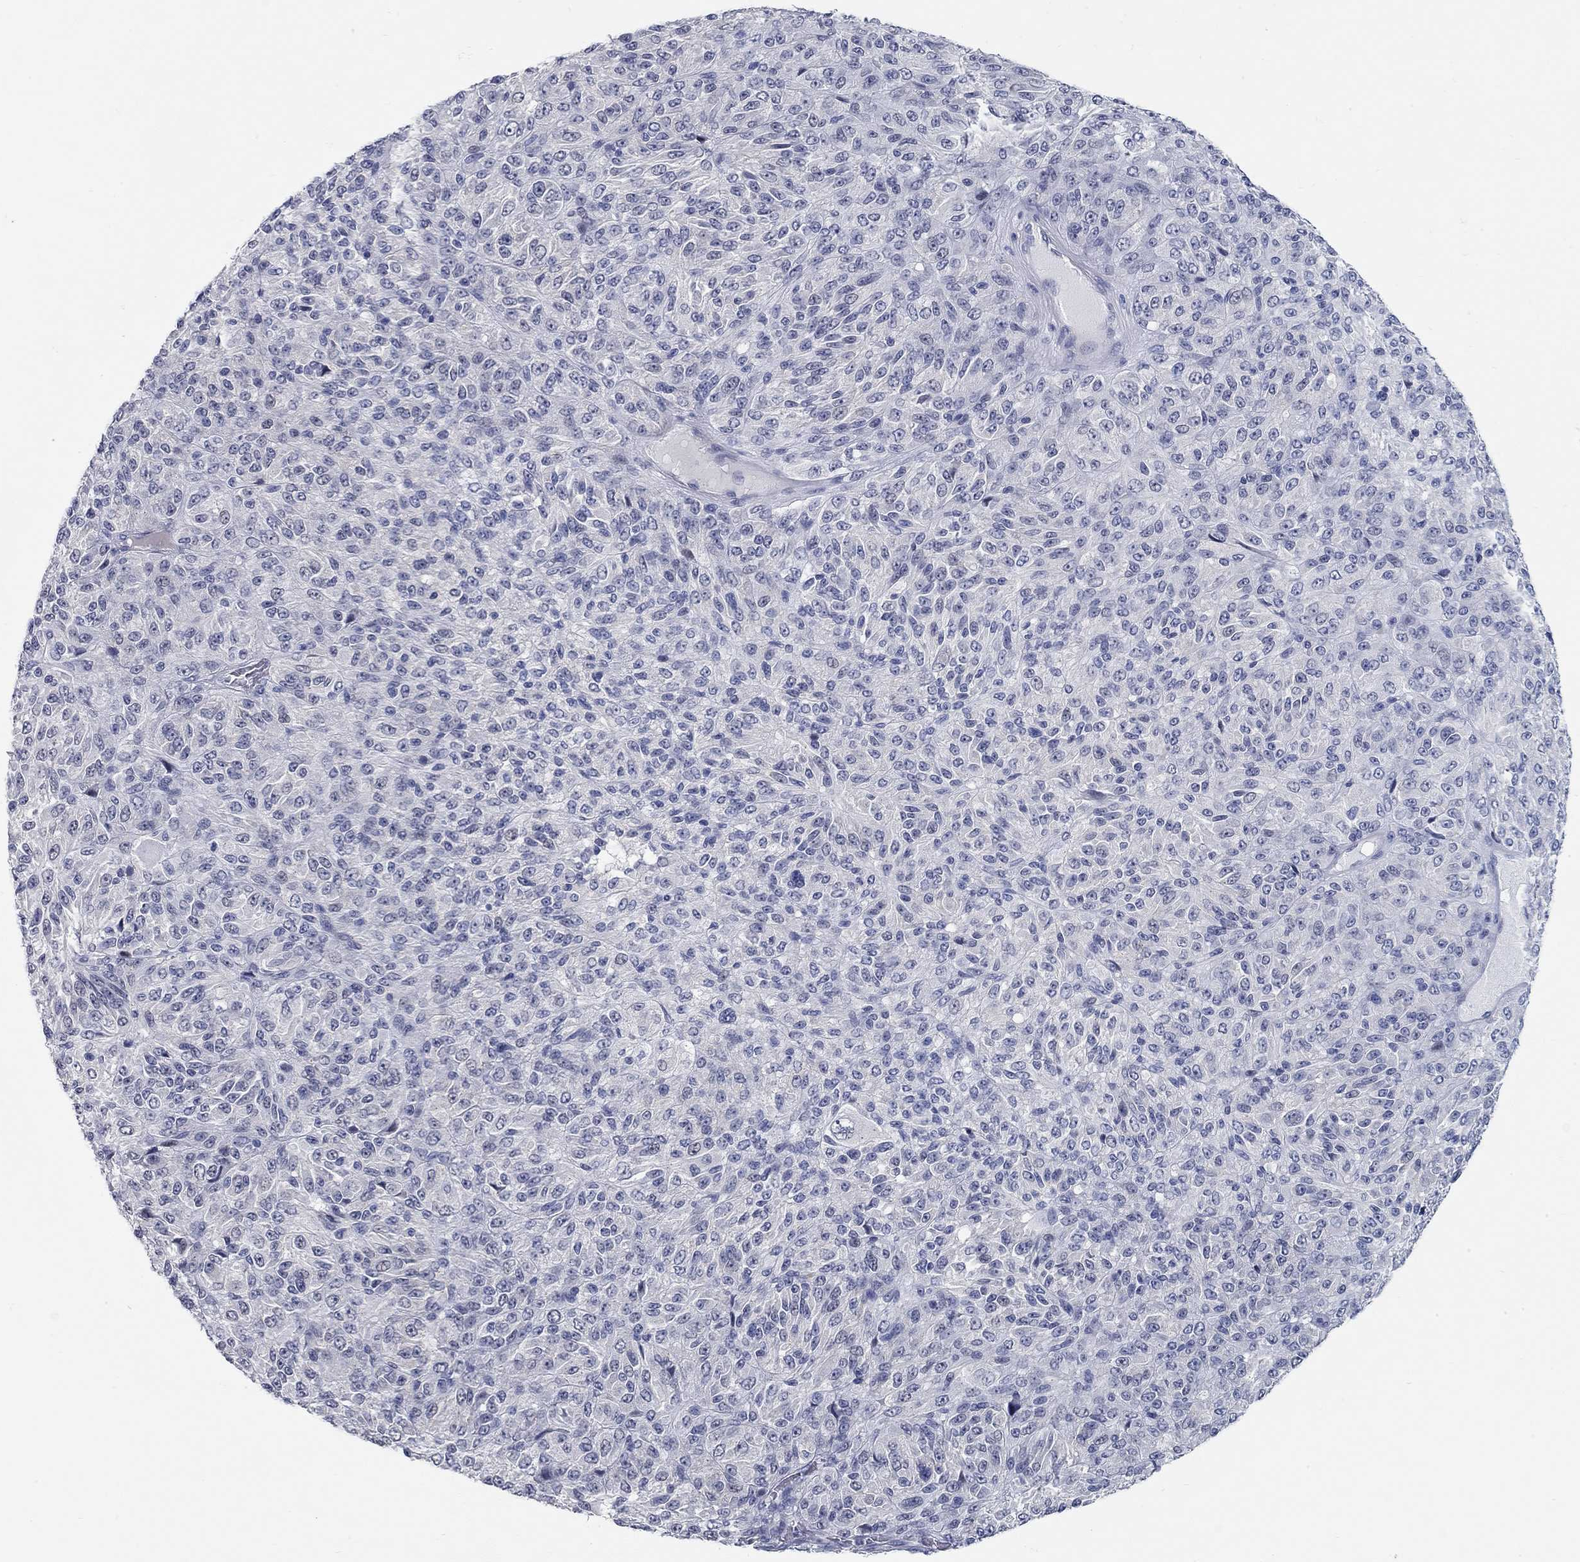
{"staining": {"intensity": "negative", "quantity": "none", "location": "none"}, "tissue": "melanoma", "cell_type": "Tumor cells", "image_type": "cancer", "snomed": [{"axis": "morphology", "description": "Malignant melanoma, Metastatic site"}, {"axis": "topography", "description": "Brain"}], "caption": "IHC micrograph of neoplastic tissue: malignant melanoma (metastatic site) stained with DAB (3,3'-diaminobenzidine) demonstrates no significant protein expression in tumor cells.", "gene": "WASF3", "patient": {"sex": "female", "age": 56}}